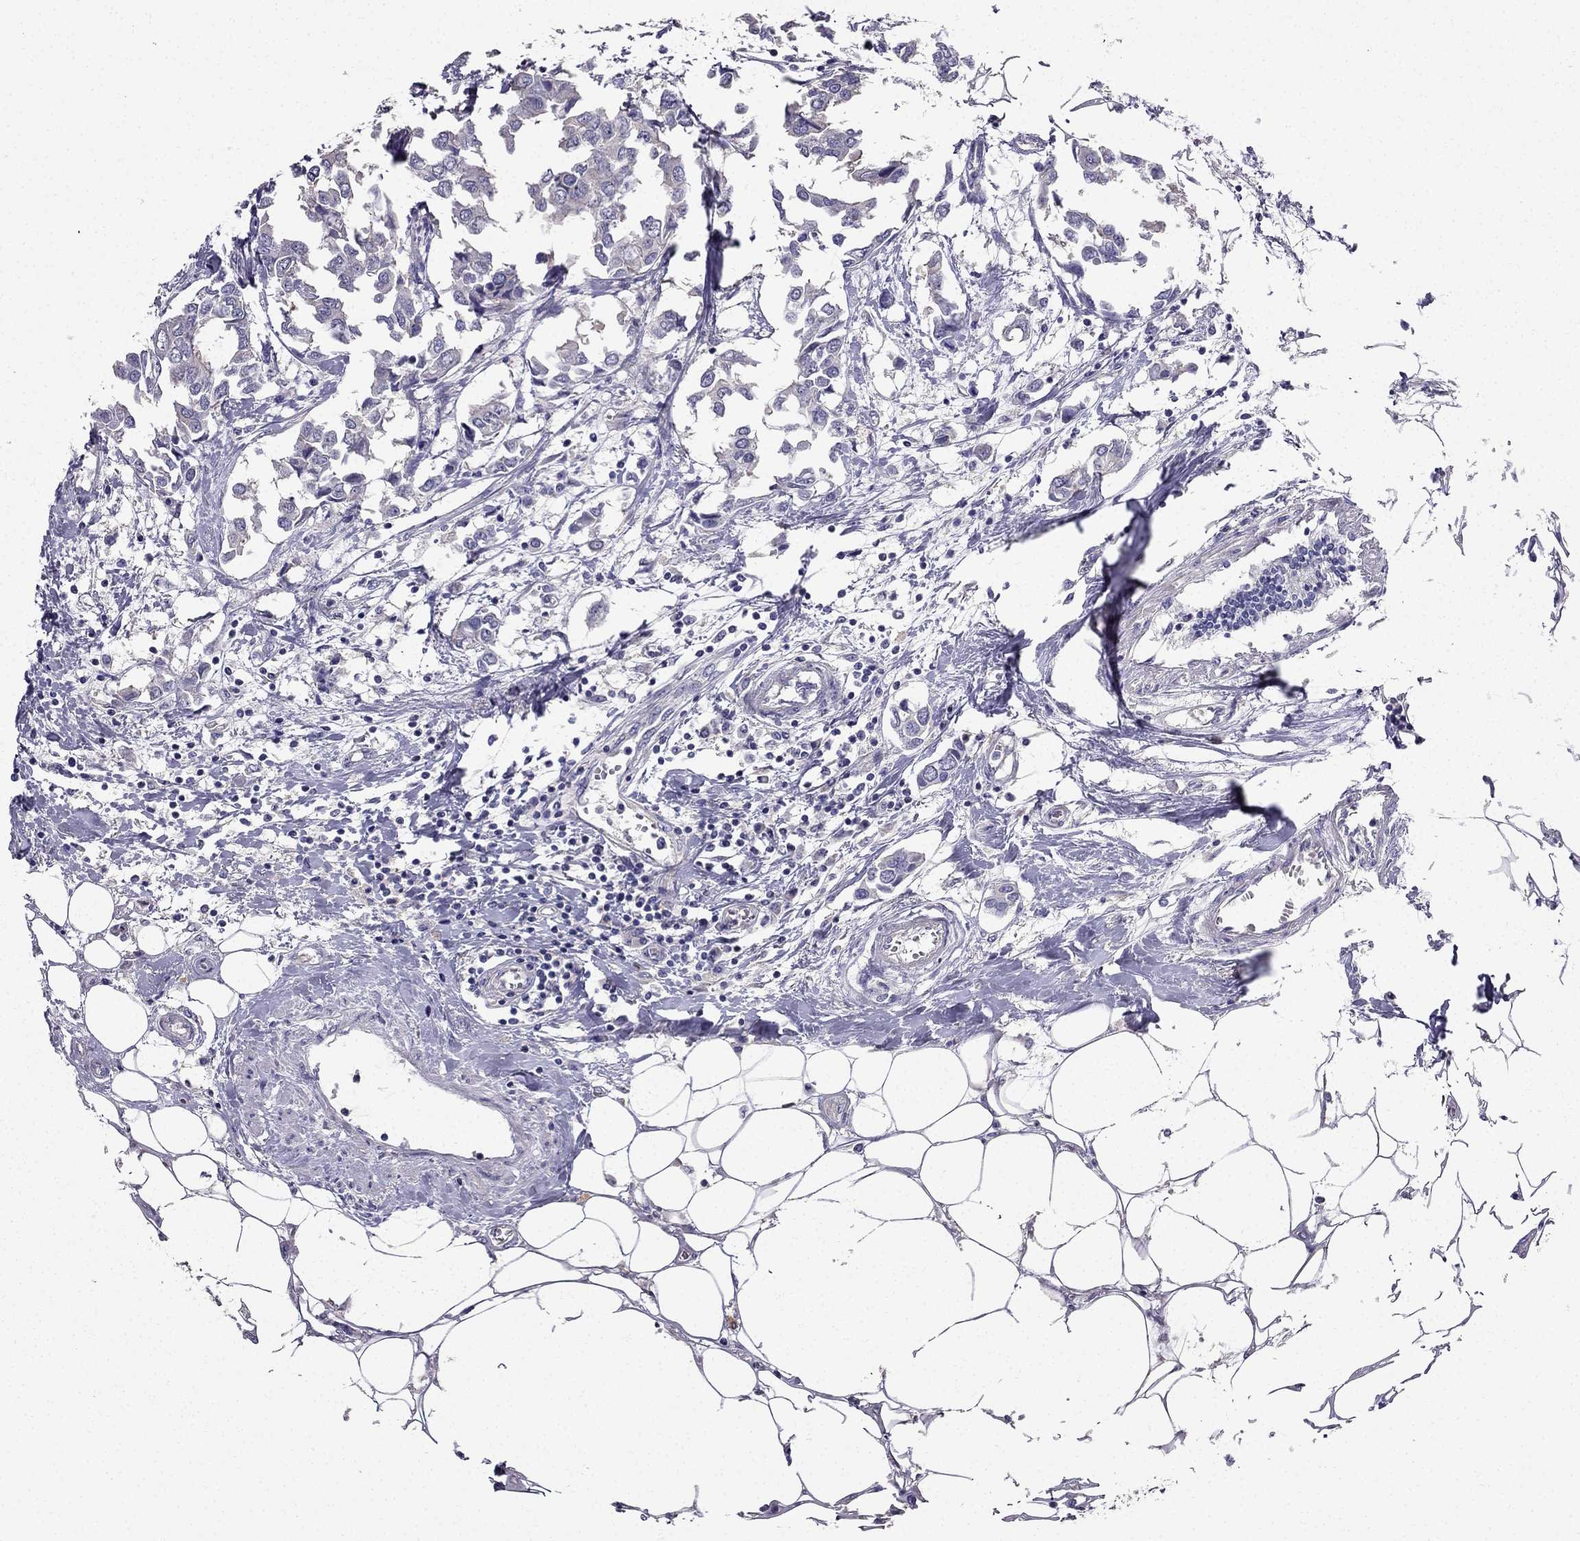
{"staining": {"intensity": "negative", "quantity": "none", "location": "none"}, "tissue": "breast cancer", "cell_type": "Tumor cells", "image_type": "cancer", "snomed": [{"axis": "morphology", "description": "Duct carcinoma"}, {"axis": "topography", "description": "Breast"}], "caption": "Photomicrograph shows no protein staining in tumor cells of breast cancer tissue.", "gene": "AS3MT", "patient": {"sex": "female", "age": 83}}